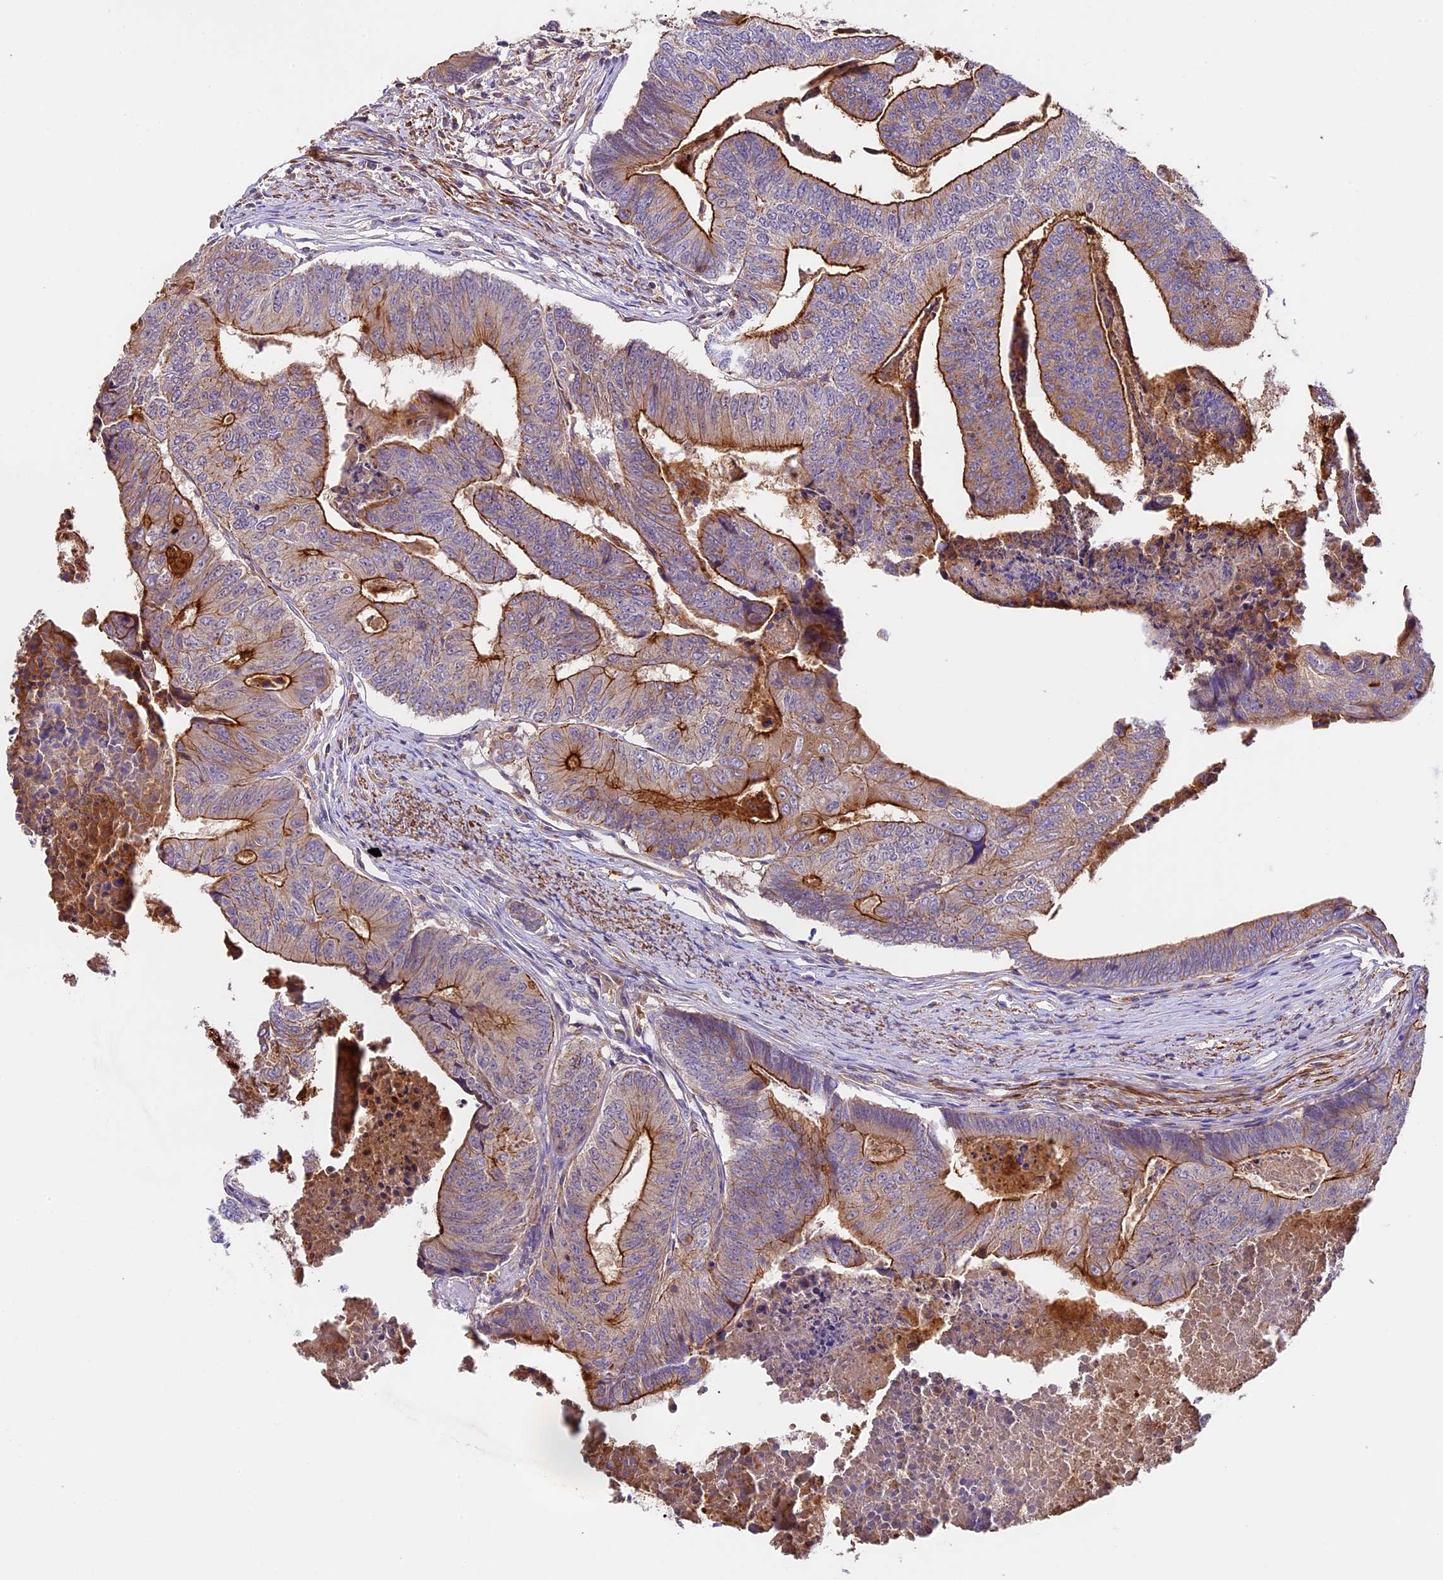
{"staining": {"intensity": "strong", "quantity": "25%-75%", "location": "cytoplasmic/membranous"}, "tissue": "colorectal cancer", "cell_type": "Tumor cells", "image_type": "cancer", "snomed": [{"axis": "morphology", "description": "Adenocarcinoma, NOS"}, {"axis": "topography", "description": "Colon"}], "caption": "This micrograph demonstrates immunohistochemistry staining of colorectal cancer (adenocarcinoma), with high strong cytoplasmic/membranous positivity in about 25%-75% of tumor cells.", "gene": "TBC1D1", "patient": {"sex": "female", "age": 67}}